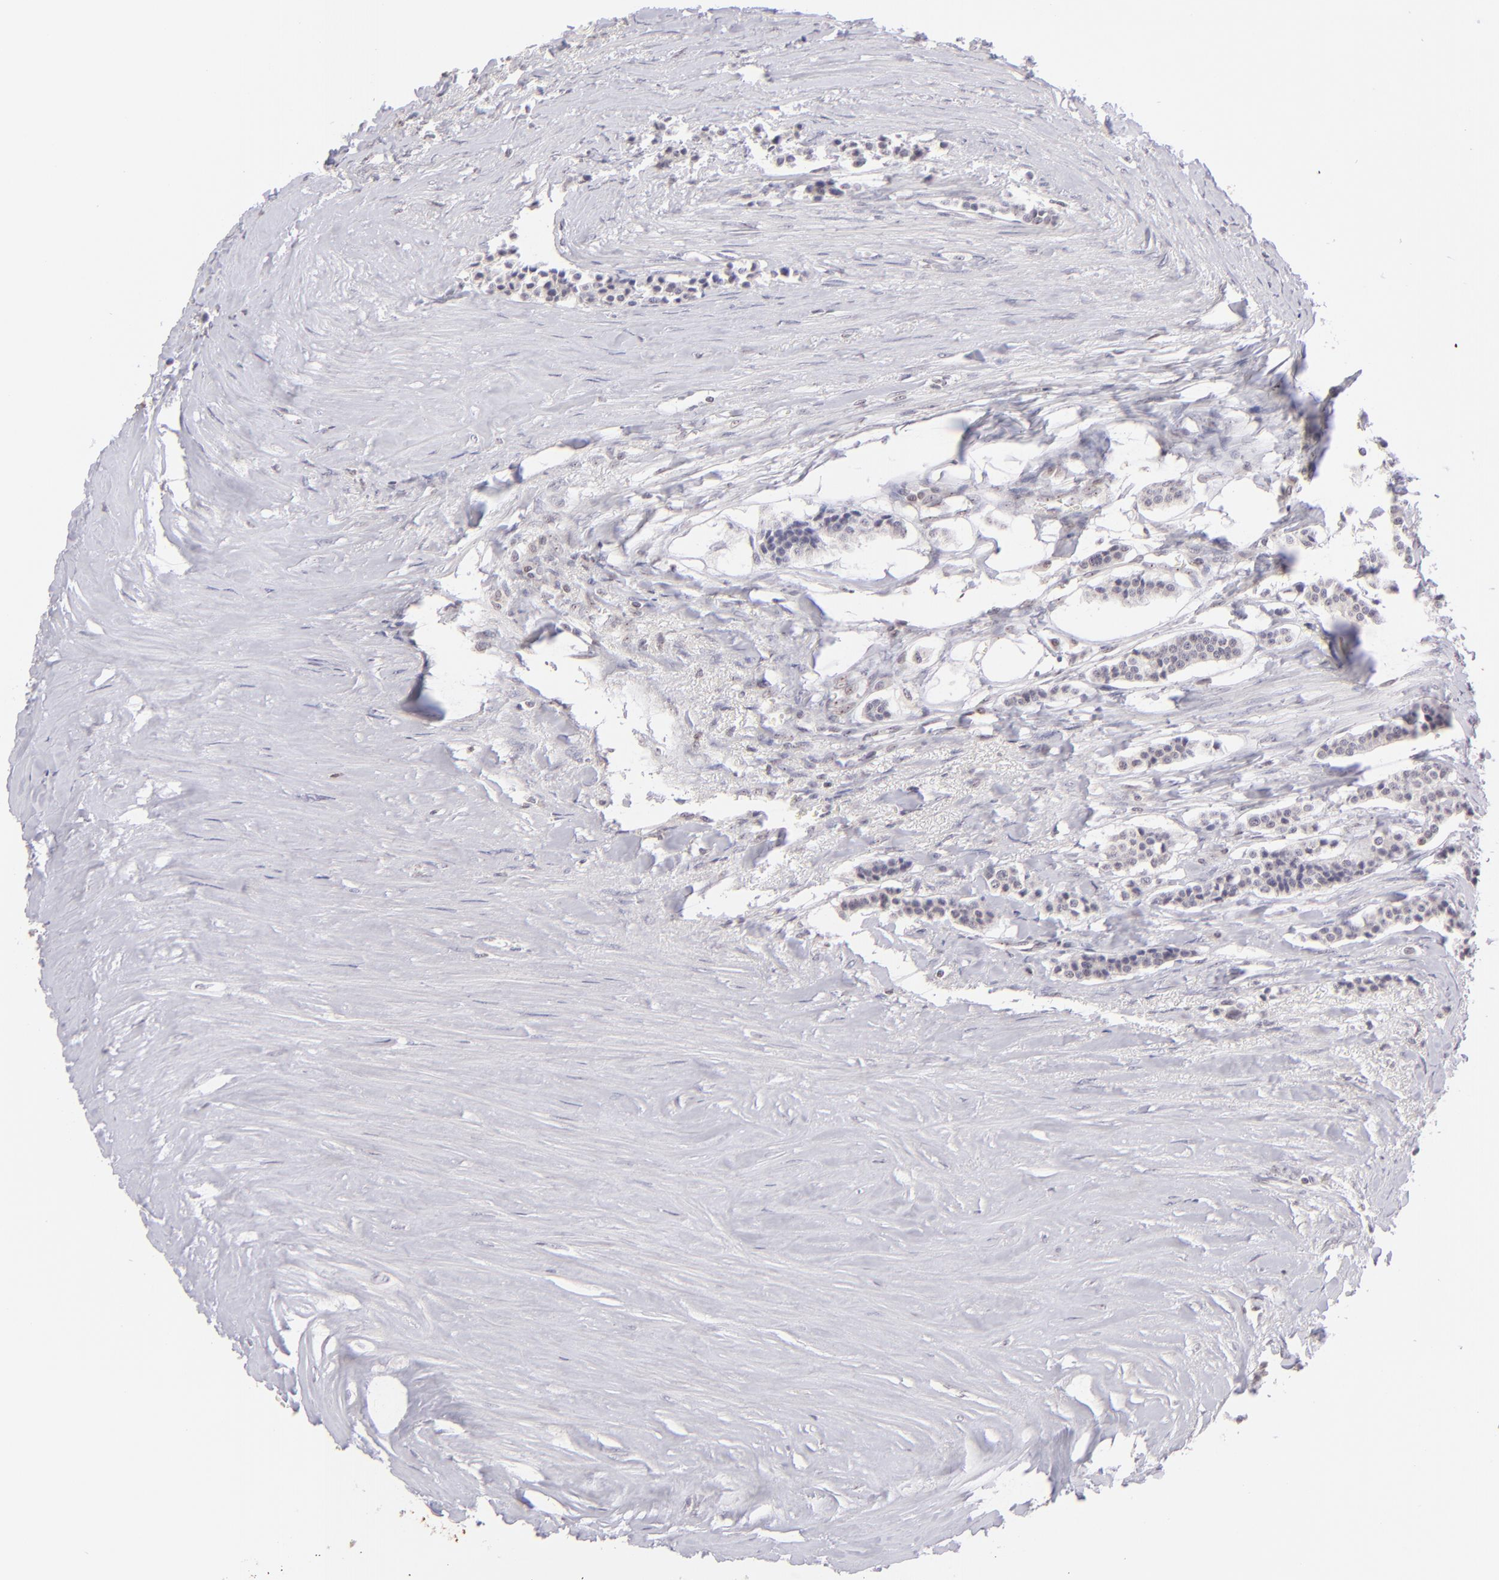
{"staining": {"intensity": "negative", "quantity": "none", "location": "none"}, "tissue": "carcinoid", "cell_type": "Tumor cells", "image_type": "cancer", "snomed": [{"axis": "morphology", "description": "Carcinoid, malignant, NOS"}, {"axis": "topography", "description": "Small intestine"}], "caption": "An immunohistochemistry (IHC) micrograph of malignant carcinoid is shown. There is no staining in tumor cells of malignant carcinoid. The staining is performed using DAB brown chromogen with nuclei counter-stained in using hematoxylin.", "gene": "MAGEA1", "patient": {"sex": "male", "age": 63}}